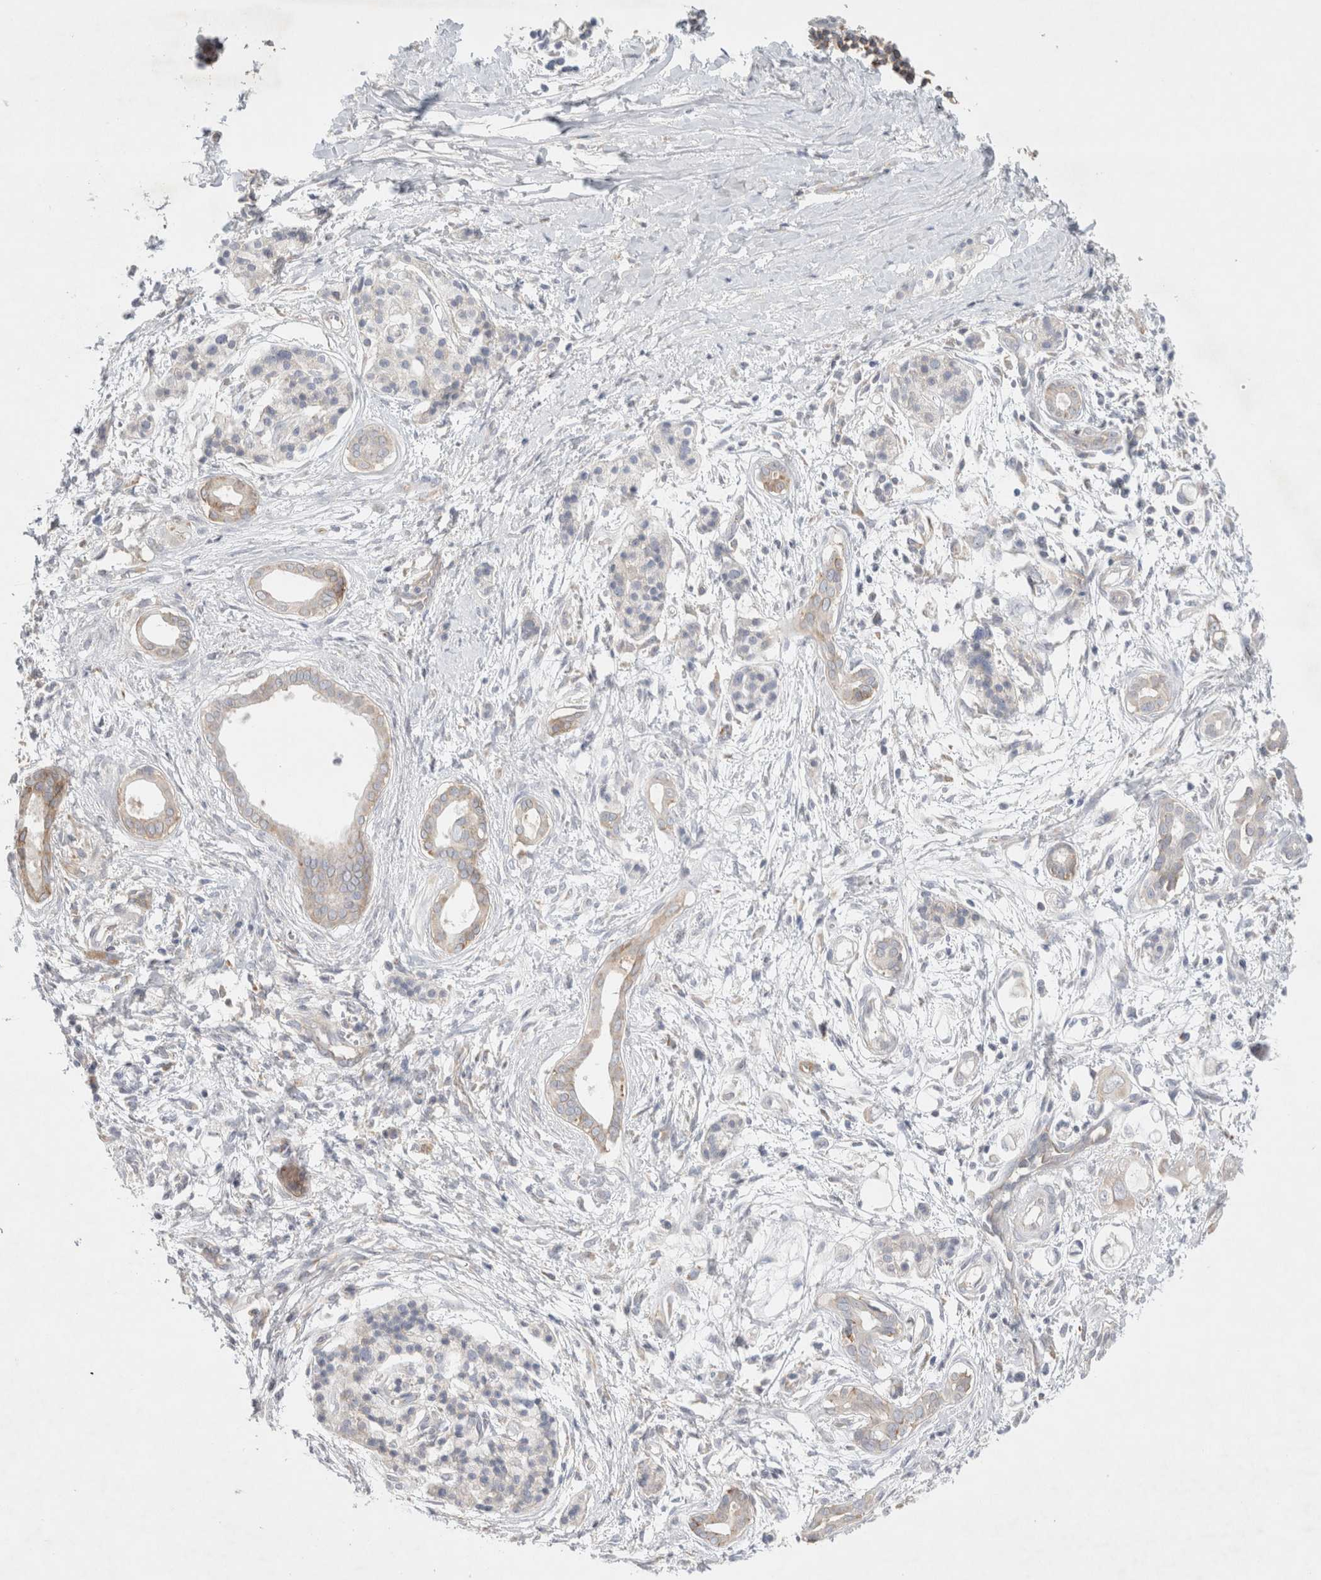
{"staining": {"intensity": "weak", "quantity": "<25%", "location": "cytoplasmic/membranous"}, "tissue": "pancreatic cancer", "cell_type": "Tumor cells", "image_type": "cancer", "snomed": [{"axis": "morphology", "description": "Adenocarcinoma, NOS"}, {"axis": "topography", "description": "Pancreas"}], "caption": "IHC image of adenocarcinoma (pancreatic) stained for a protein (brown), which demonstrates no positivity in tumor cells.", "gene": "ZNF23", "patient": {"sex": "male", "age": 59}}